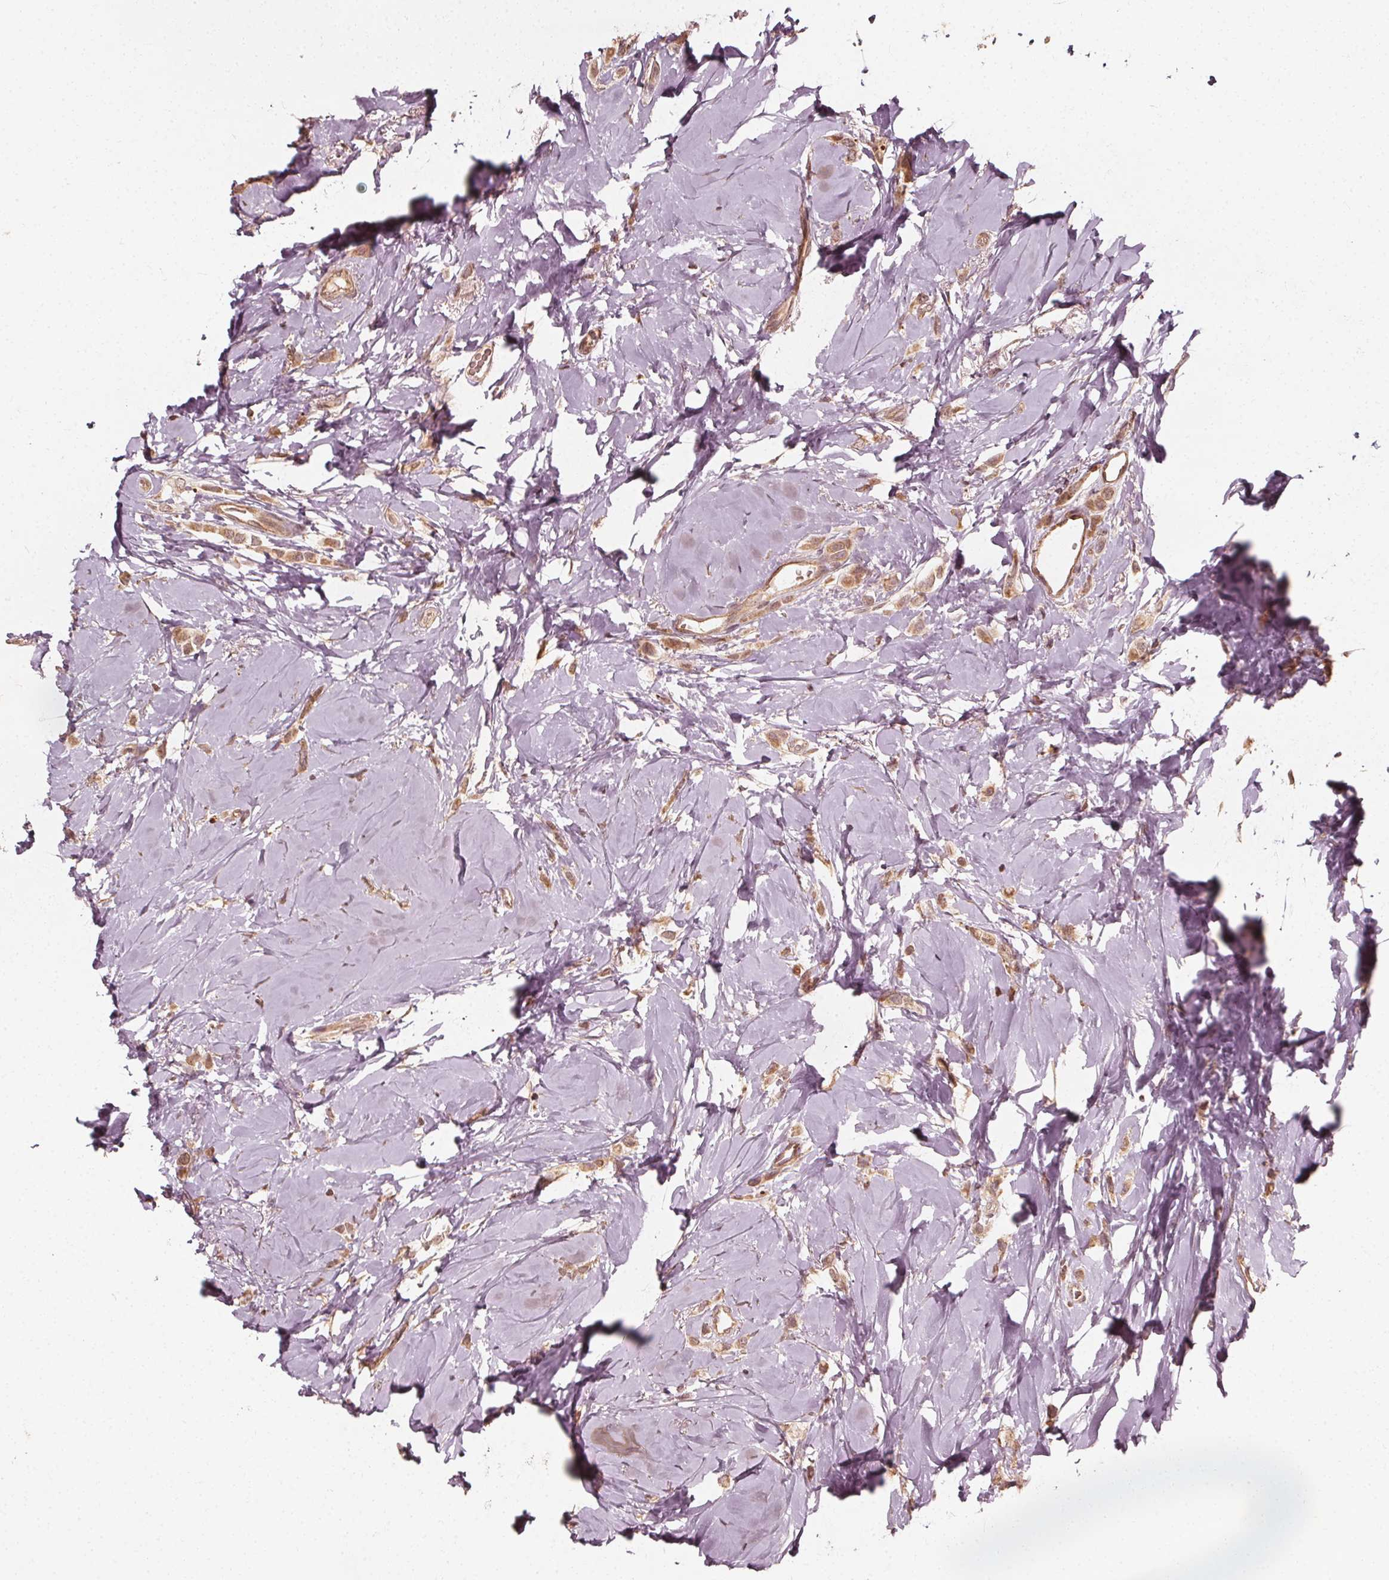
{"staining": {"intensity": "weak", "quantity": ">75%", "location": "cytoplasmic/membranous"}, "tissue": "breast cancer", "cell_type": "Tumor cells", "image_type": "cancer", "snomed": [{"axis": "morphology", "description": "Lobular carcinoma"}, {"axis": "topography", "description": "Breast"}], "caption": "Breast cancer (lobular carcinoma) stained with a brown dye displays weak cytoplasmic/membranous positive staining in approximately >75% of tumor cells.", "gene": "NPC1", "patient": {"sex": "female", "age": 66}}